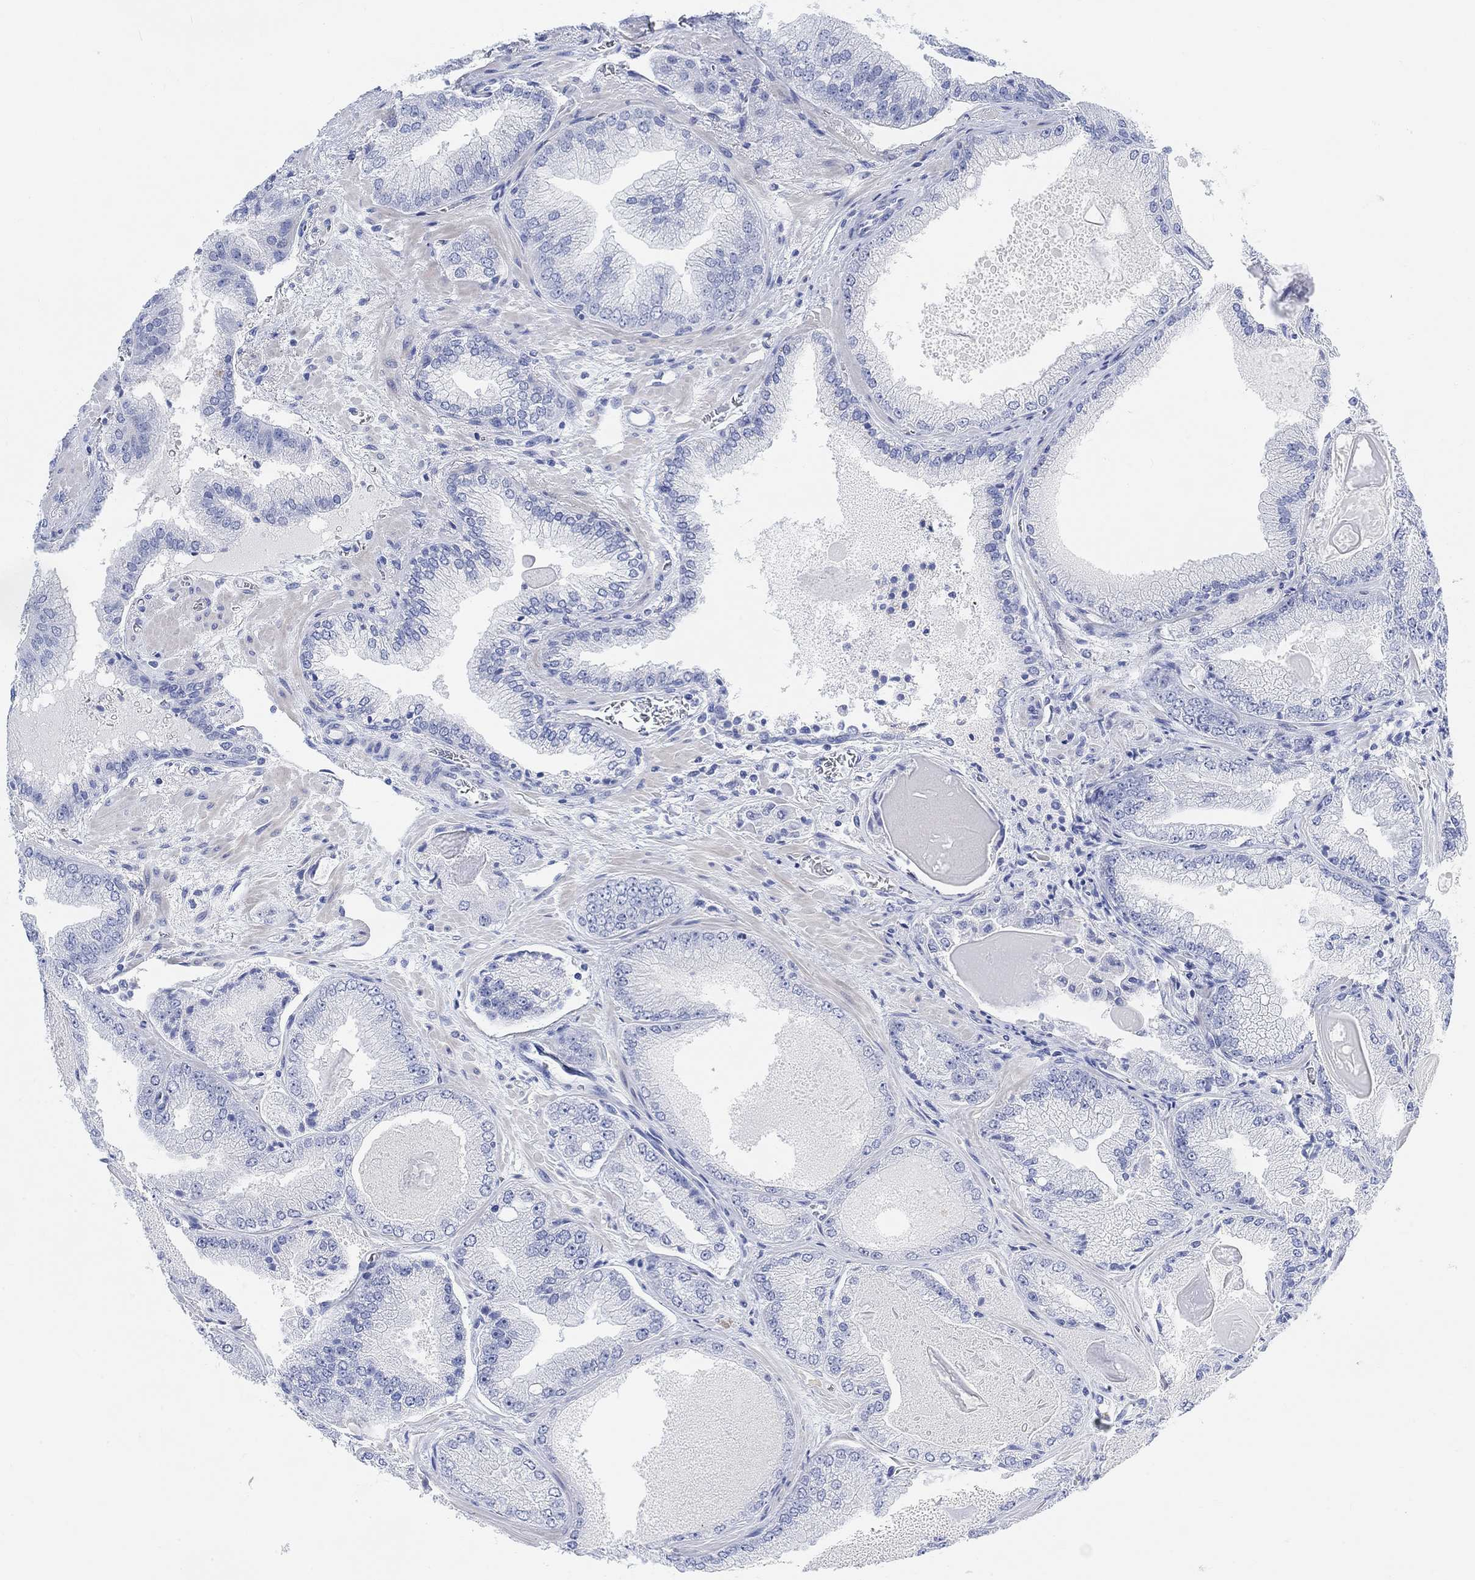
{"staining": {"intensity": "negative", "quantity": "none", "location": "none"}, "tissue": "prostate cancer", "cell_type": "Tumor cells", "image_type": "cancer", "snomed": [{"axis": "morphology", "description": "Adenocarcinoma, Low grade"}, {"axis": "topography", "description": "Prostate"}], "caption": "DAB (3,3'-diaminobenzidine) immunohistochemical staining of human prostate cancer demonstrates no significant expression in tumor cells.", "gene": "ENO4", "patient": {"sex": "male", "age": 72}}